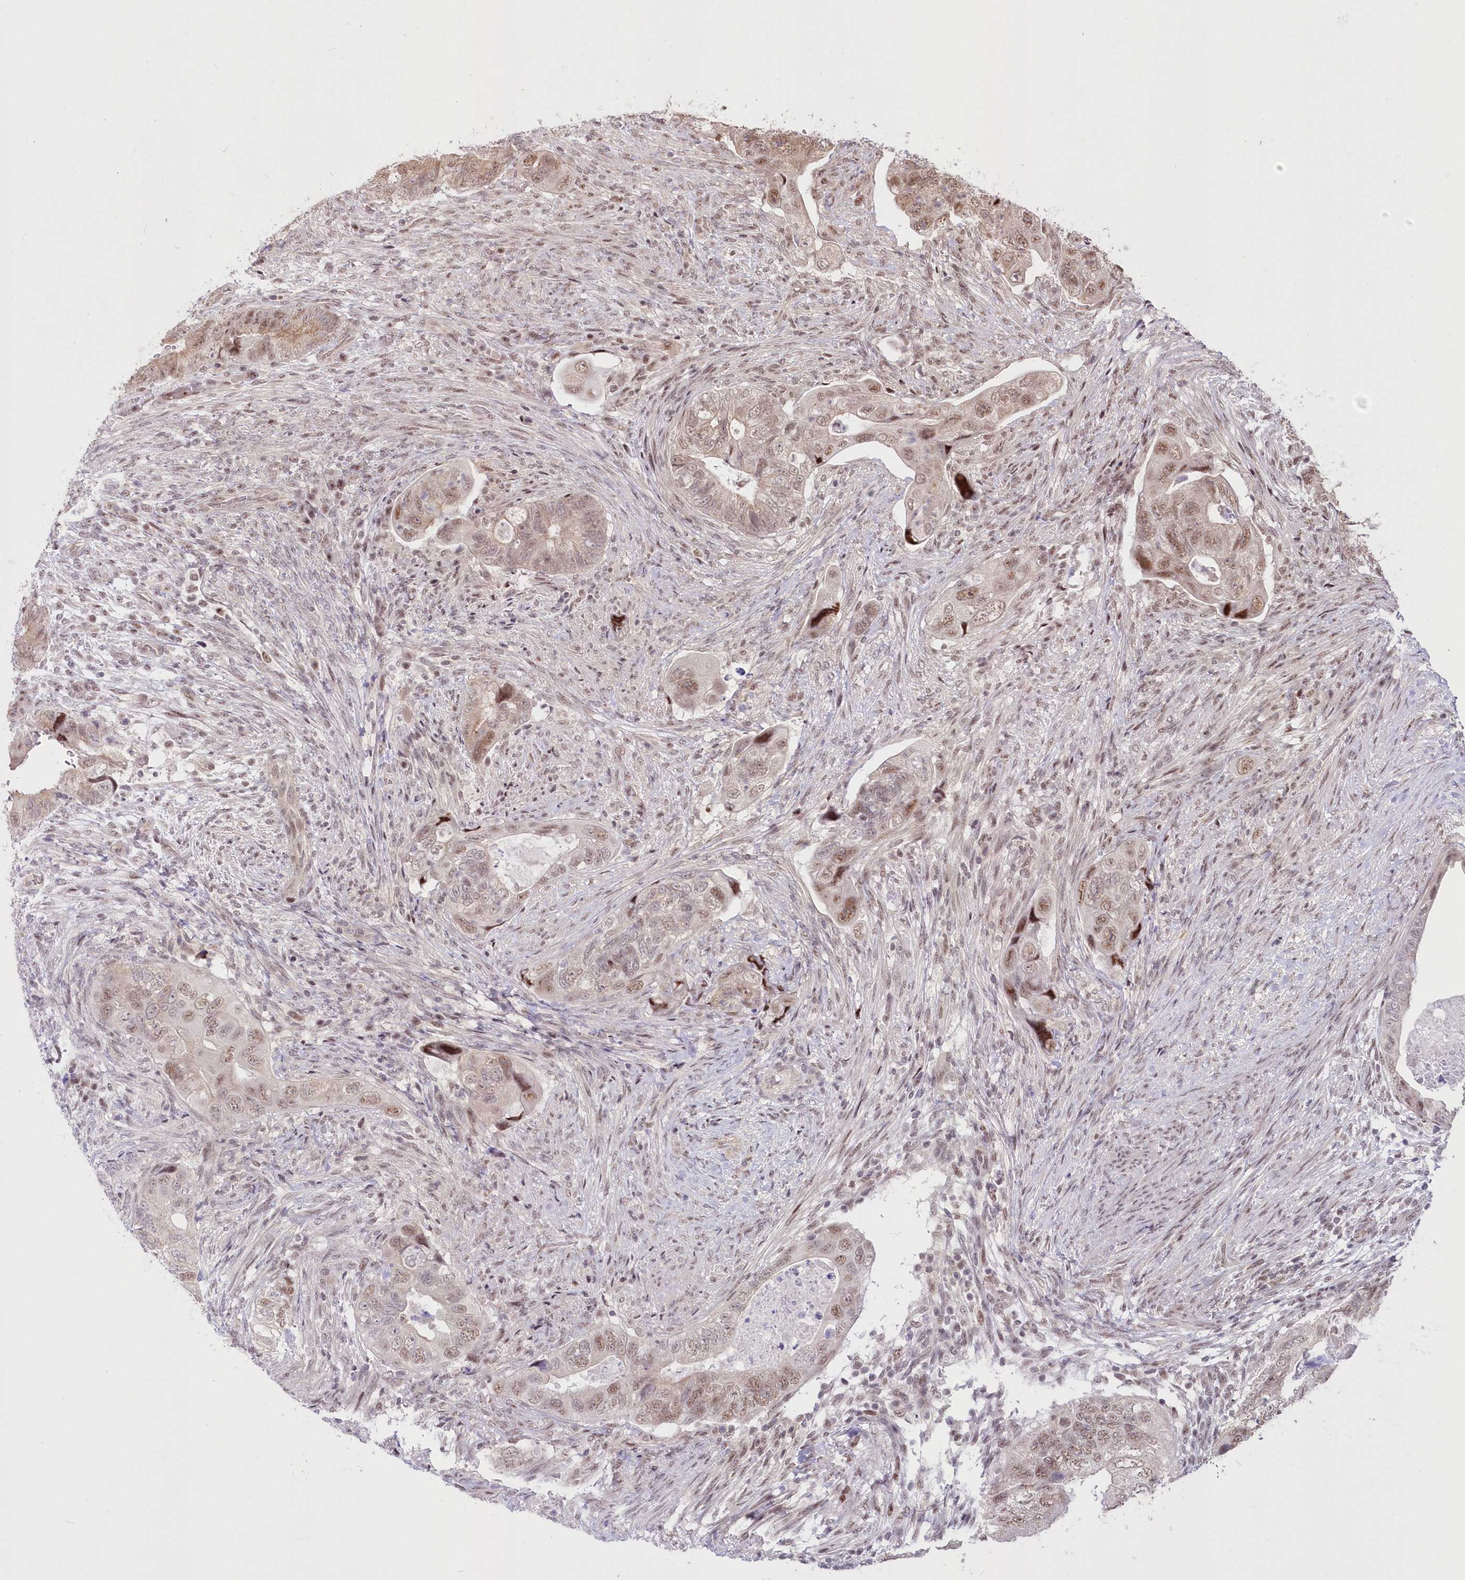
{"staining": {"intensity": "weak", "quantity": ">75%", "location": "nuclear"}, "tissue": "colorectal cancer", "cell_type": "Tumor cells", "image_type": "cancer", "snomed": [{"axis": "morphology", "description": "Adenocarcinoma, NOS"}, {"axis": "topography", "description": "Rectum"}], "caption": "Tumor cells demonstrate low levels of weak nuclear expression in approximately >75% of cells in colorectal adenocarcinoma.", "gene": "WBP1L", "patient": {"sex": "male", "age": 63}}